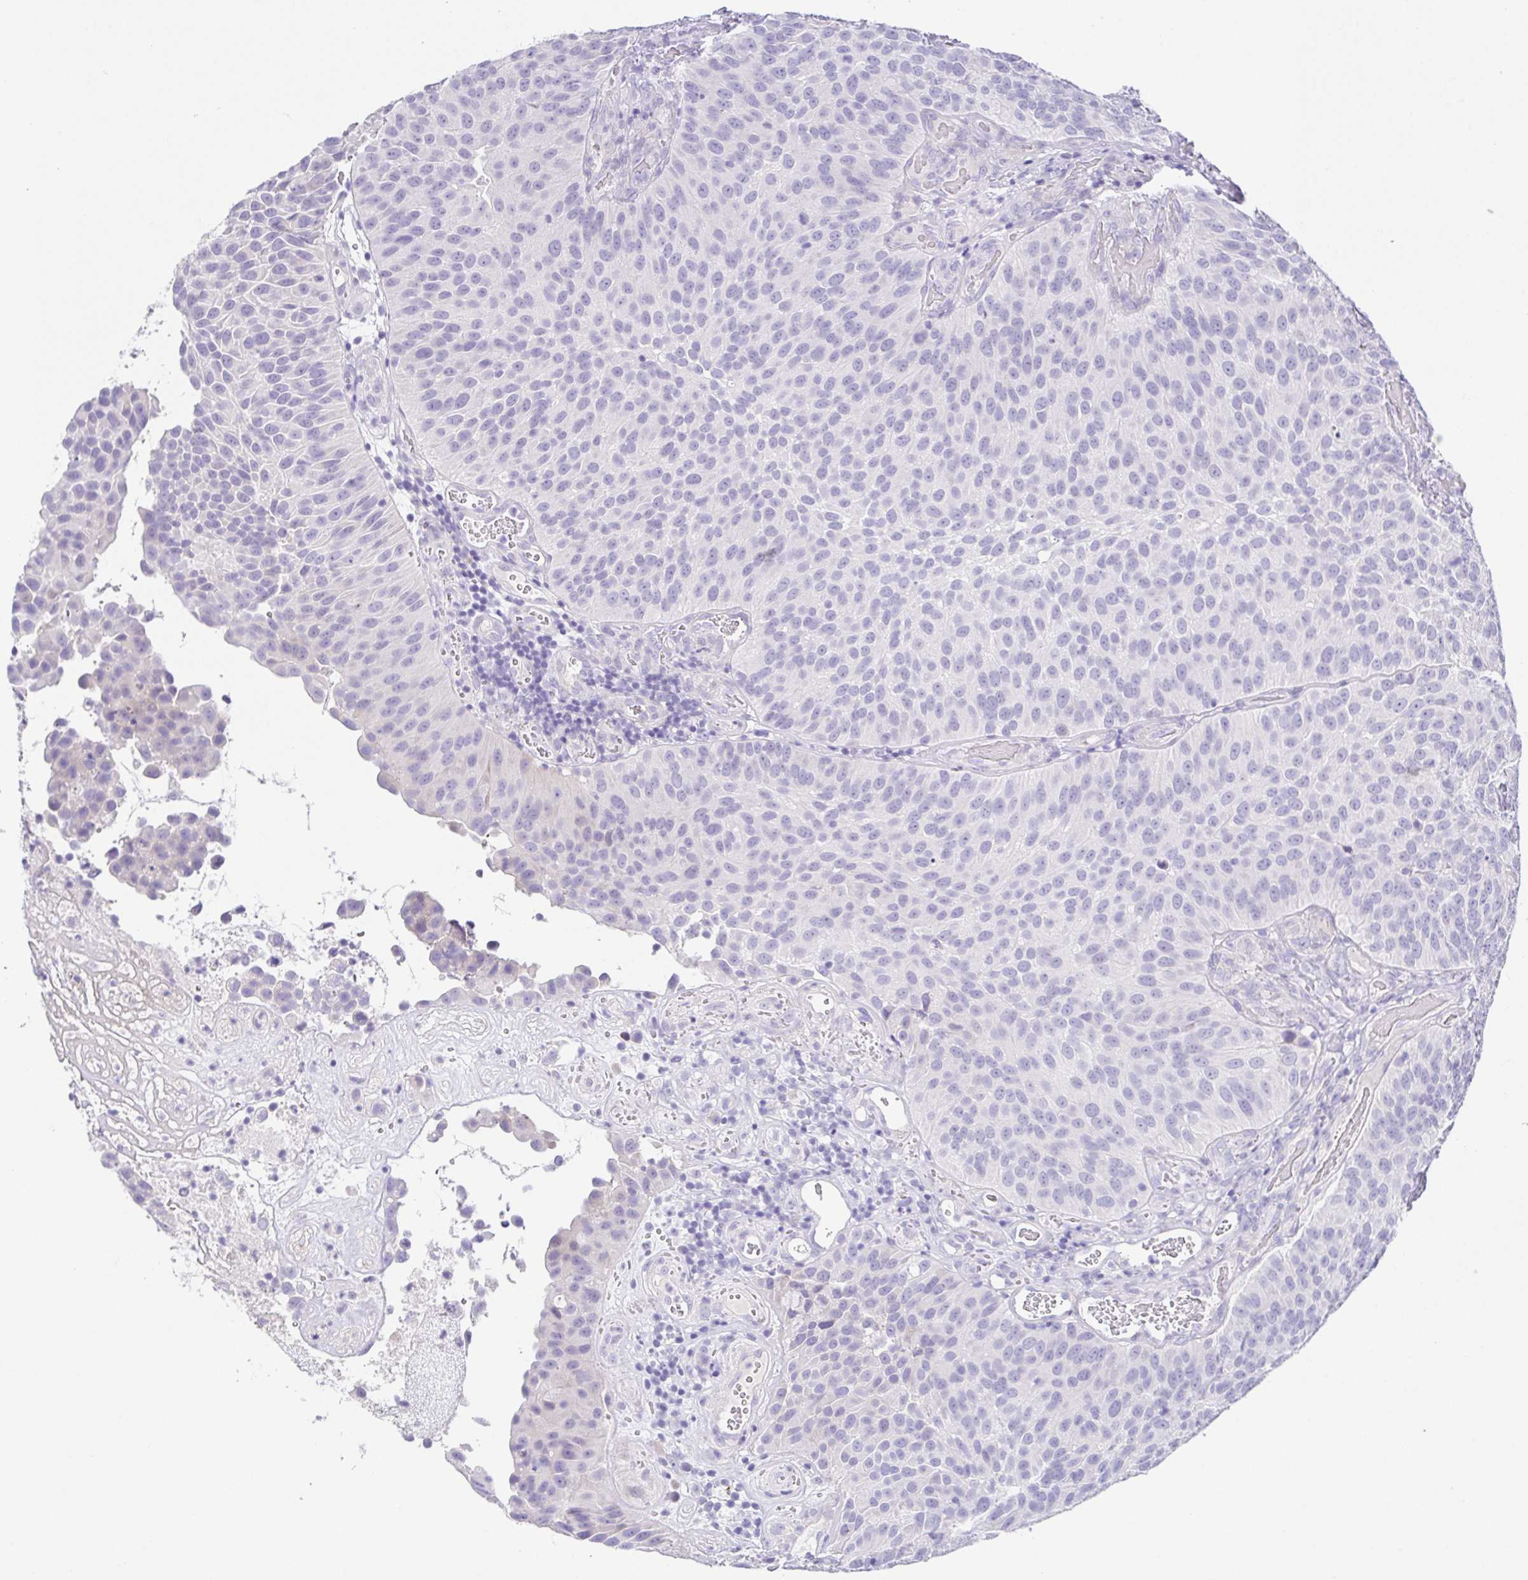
{"staining": {"intensity": "negative", "quantity": "none", "location": "none"}, "tissue": "urothelial cancer", "cell_type": "Tumor cells", "image_type": "cancer", "snomed": [{"axis": "morphology", "description": "Urothelial carcinoma, Low grade"}, {"axis": "topography", "description": "Urinary bladder"}], "caption": "IHC micrograph of urothelial cancer stained for a protein (brown), which demonstrates no expression in tumor cells.", "gene": "HAPLN2", "patient": {"sex": "male", "age": 76}}